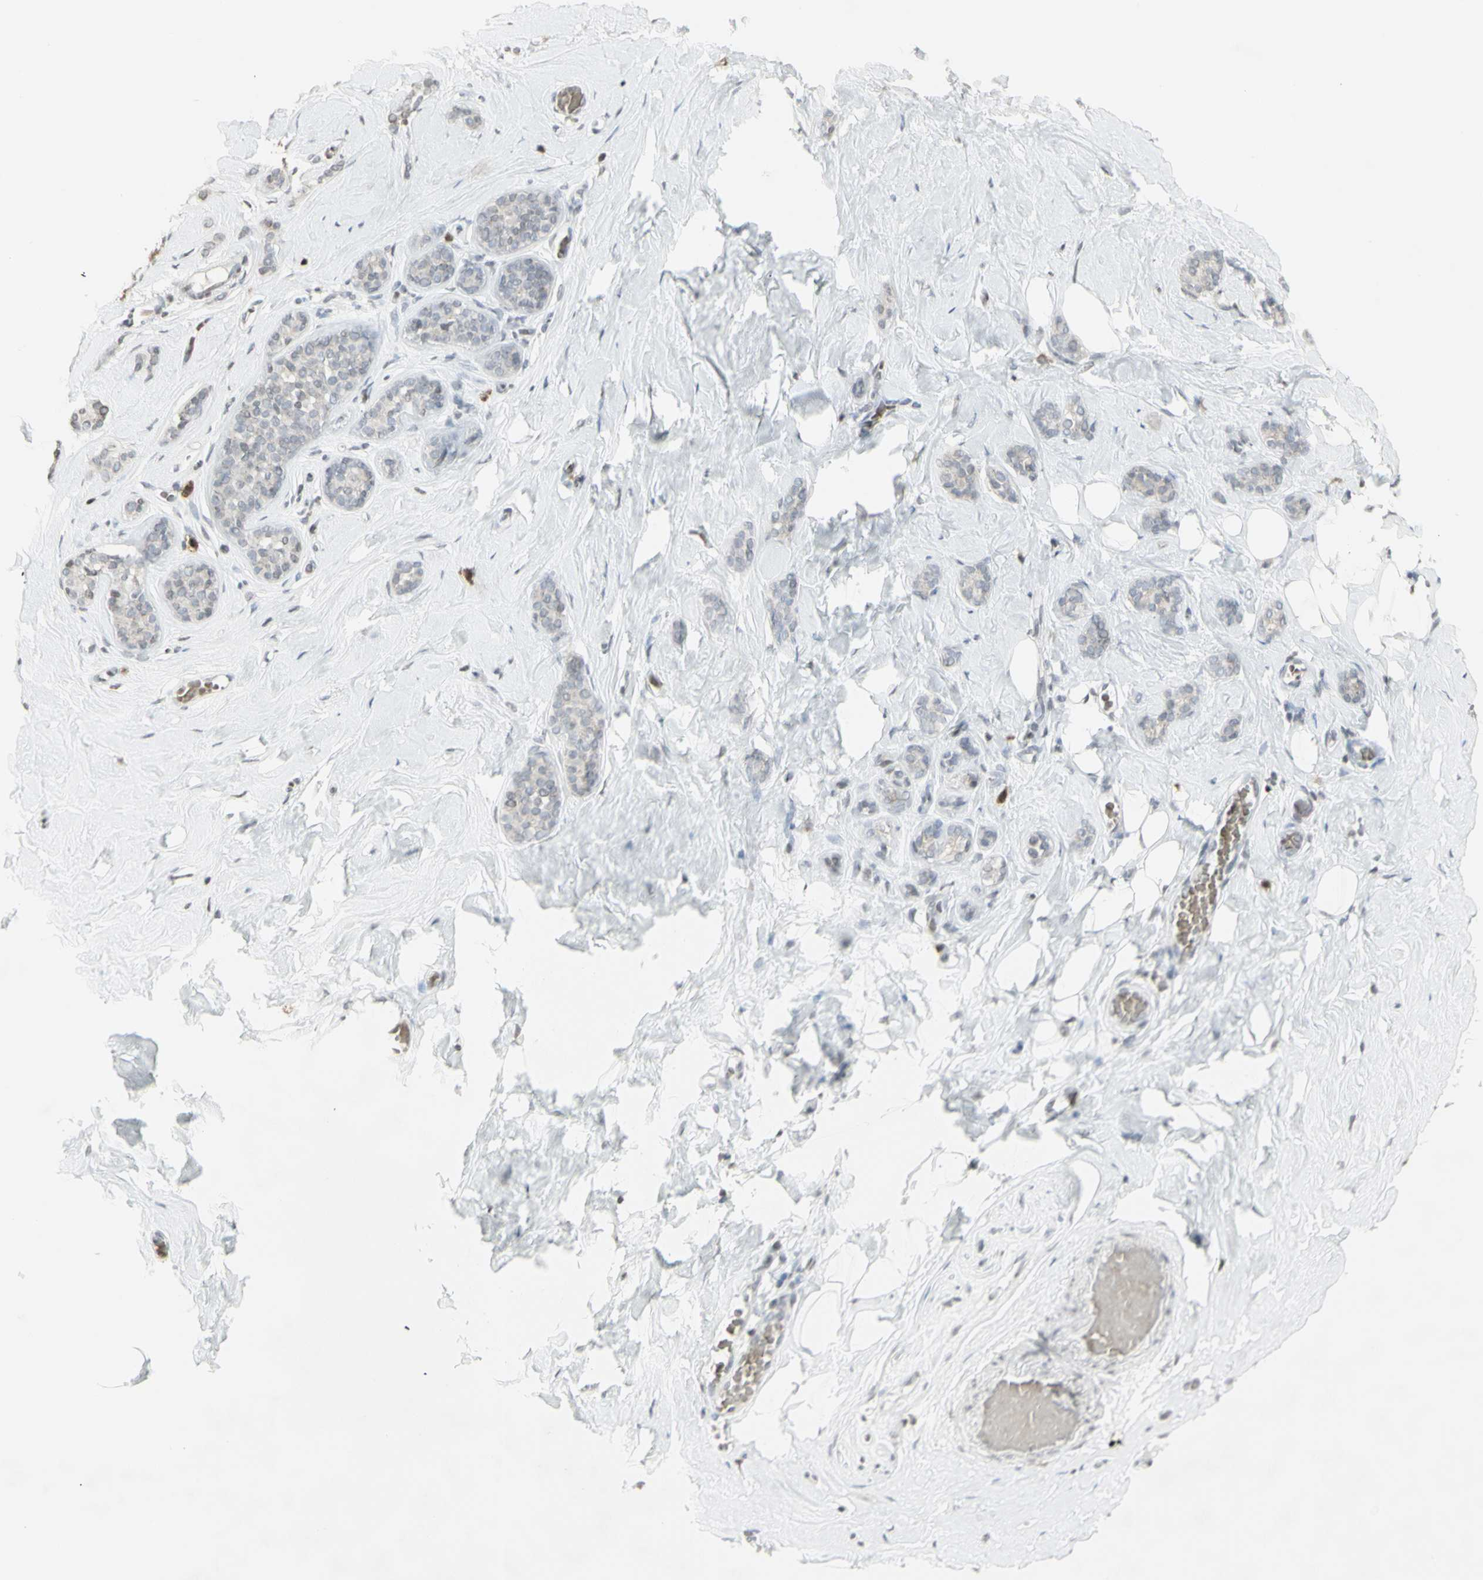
{"staining": {"intensity": "weak", "quantity": "<25%", "location": "cytoplasmic/membranous"}, "tissue": "breast", "cell_type": "Adipocytes", "image_type": "normal", "snomed": [{"axis": "morphology", "description": "Normal tissue, NOS"}, {"axis": "topography", "description": "Breast"}], "caption": "This photomicrograph is of unremarkable breast stained with immunohistochemistry (IHC) to label a protein in brown with the nuclei are counter-stained blue. There is no positivity in adipocytes. (DAB (3,3'-diaminobenzidine) immunohistochemistry, high magnification).", "gene": "MUC5AC", "patient": {"sex": "female", "age": 75}}